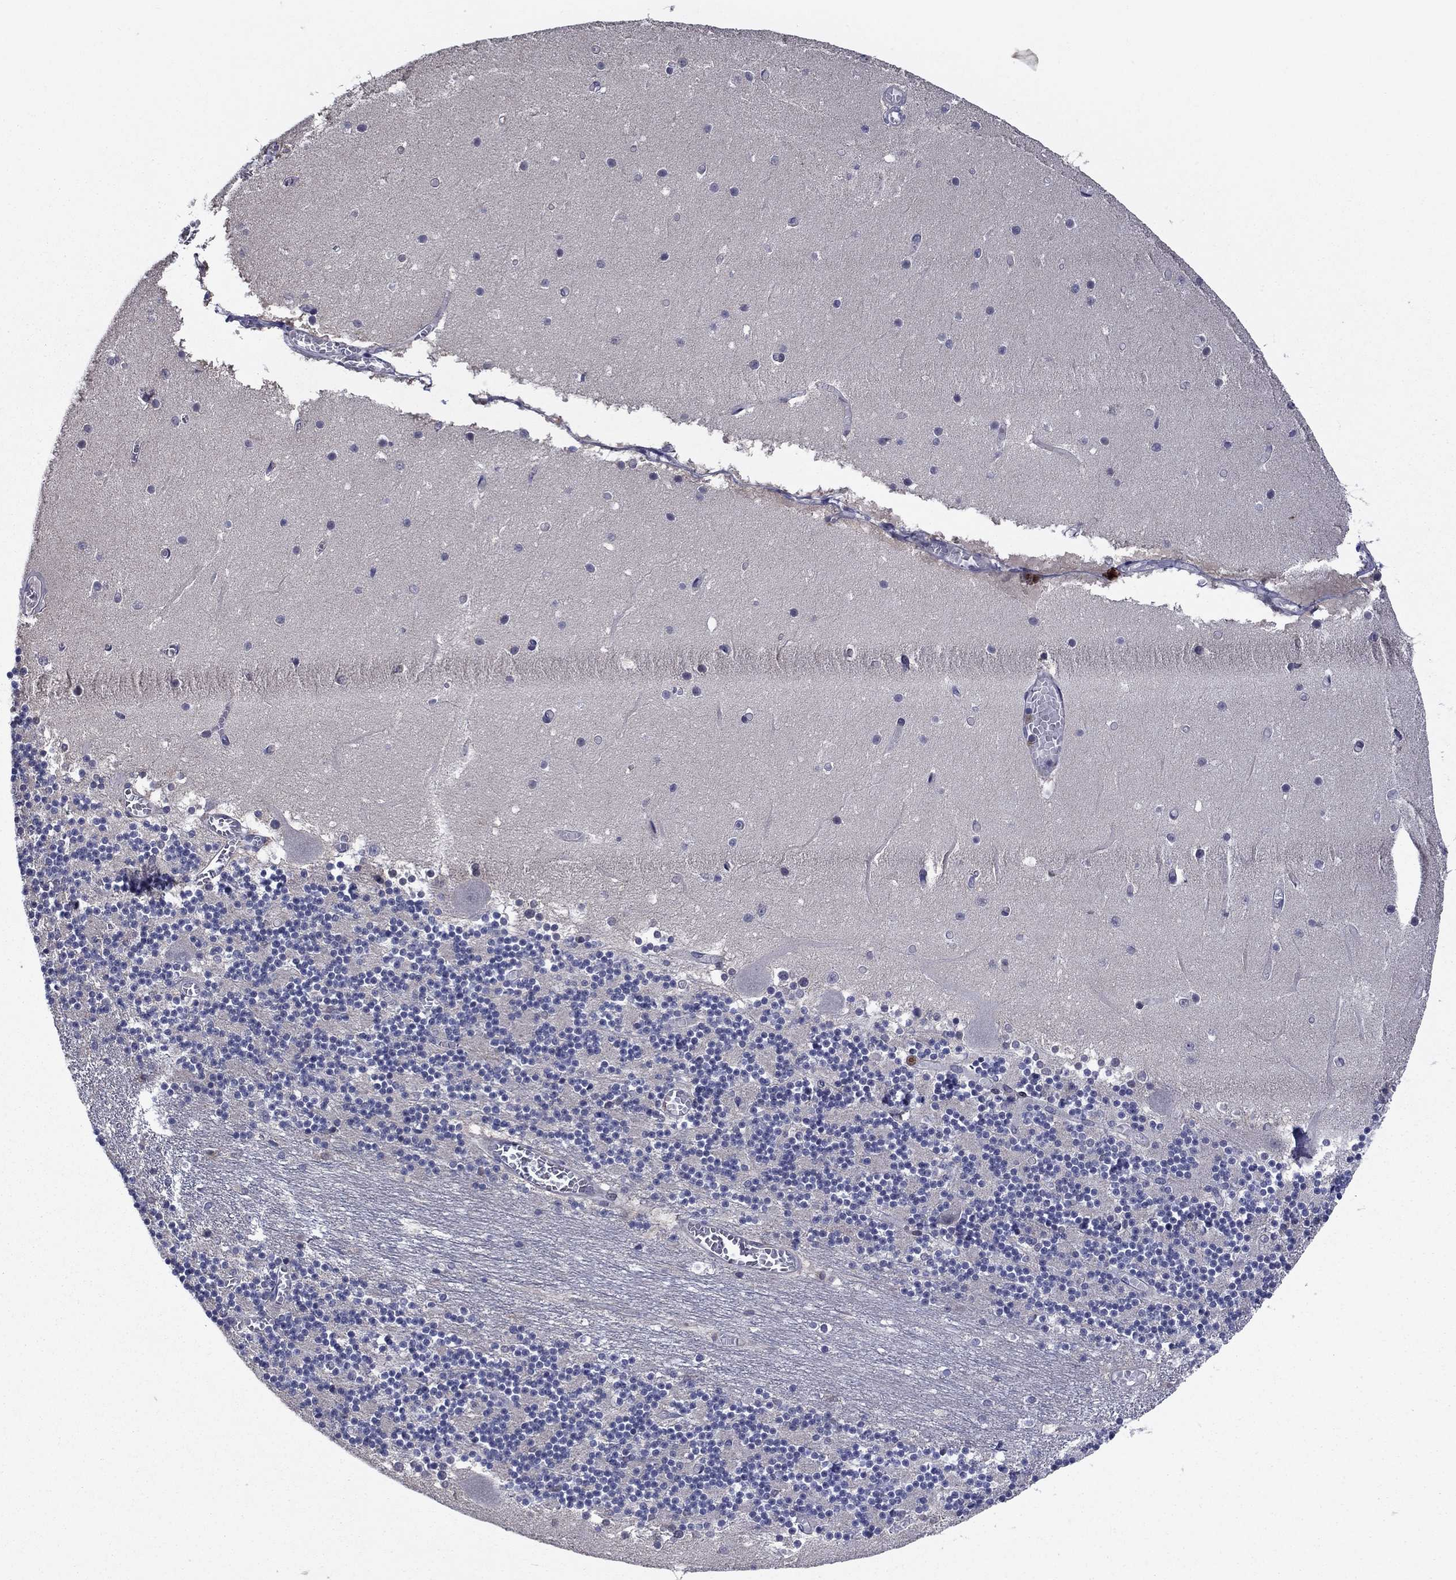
{"staining": {"intensity": "negative", "quantity": "none", "location": "none"}, "tissue": "cerebellum", "cell_type": "Cells in granular layer", "image_type": "normal", "snomed": [{"axis": "morphology", "description": "Normal tissue, NOS"}, {"axis": "topography", "description": "Cerebellum"}], "caption": "Protein analysis of benign cerebellum displays no significant positivity in cells in granular layer. The staining was performed using DAB to visualize the protein expression in brown, while the nuclei were stained in blue with hematoxylin (Magnification: 20x).", "gene": "MSRB1", "patient": {"sex": "female", "age": 28}}